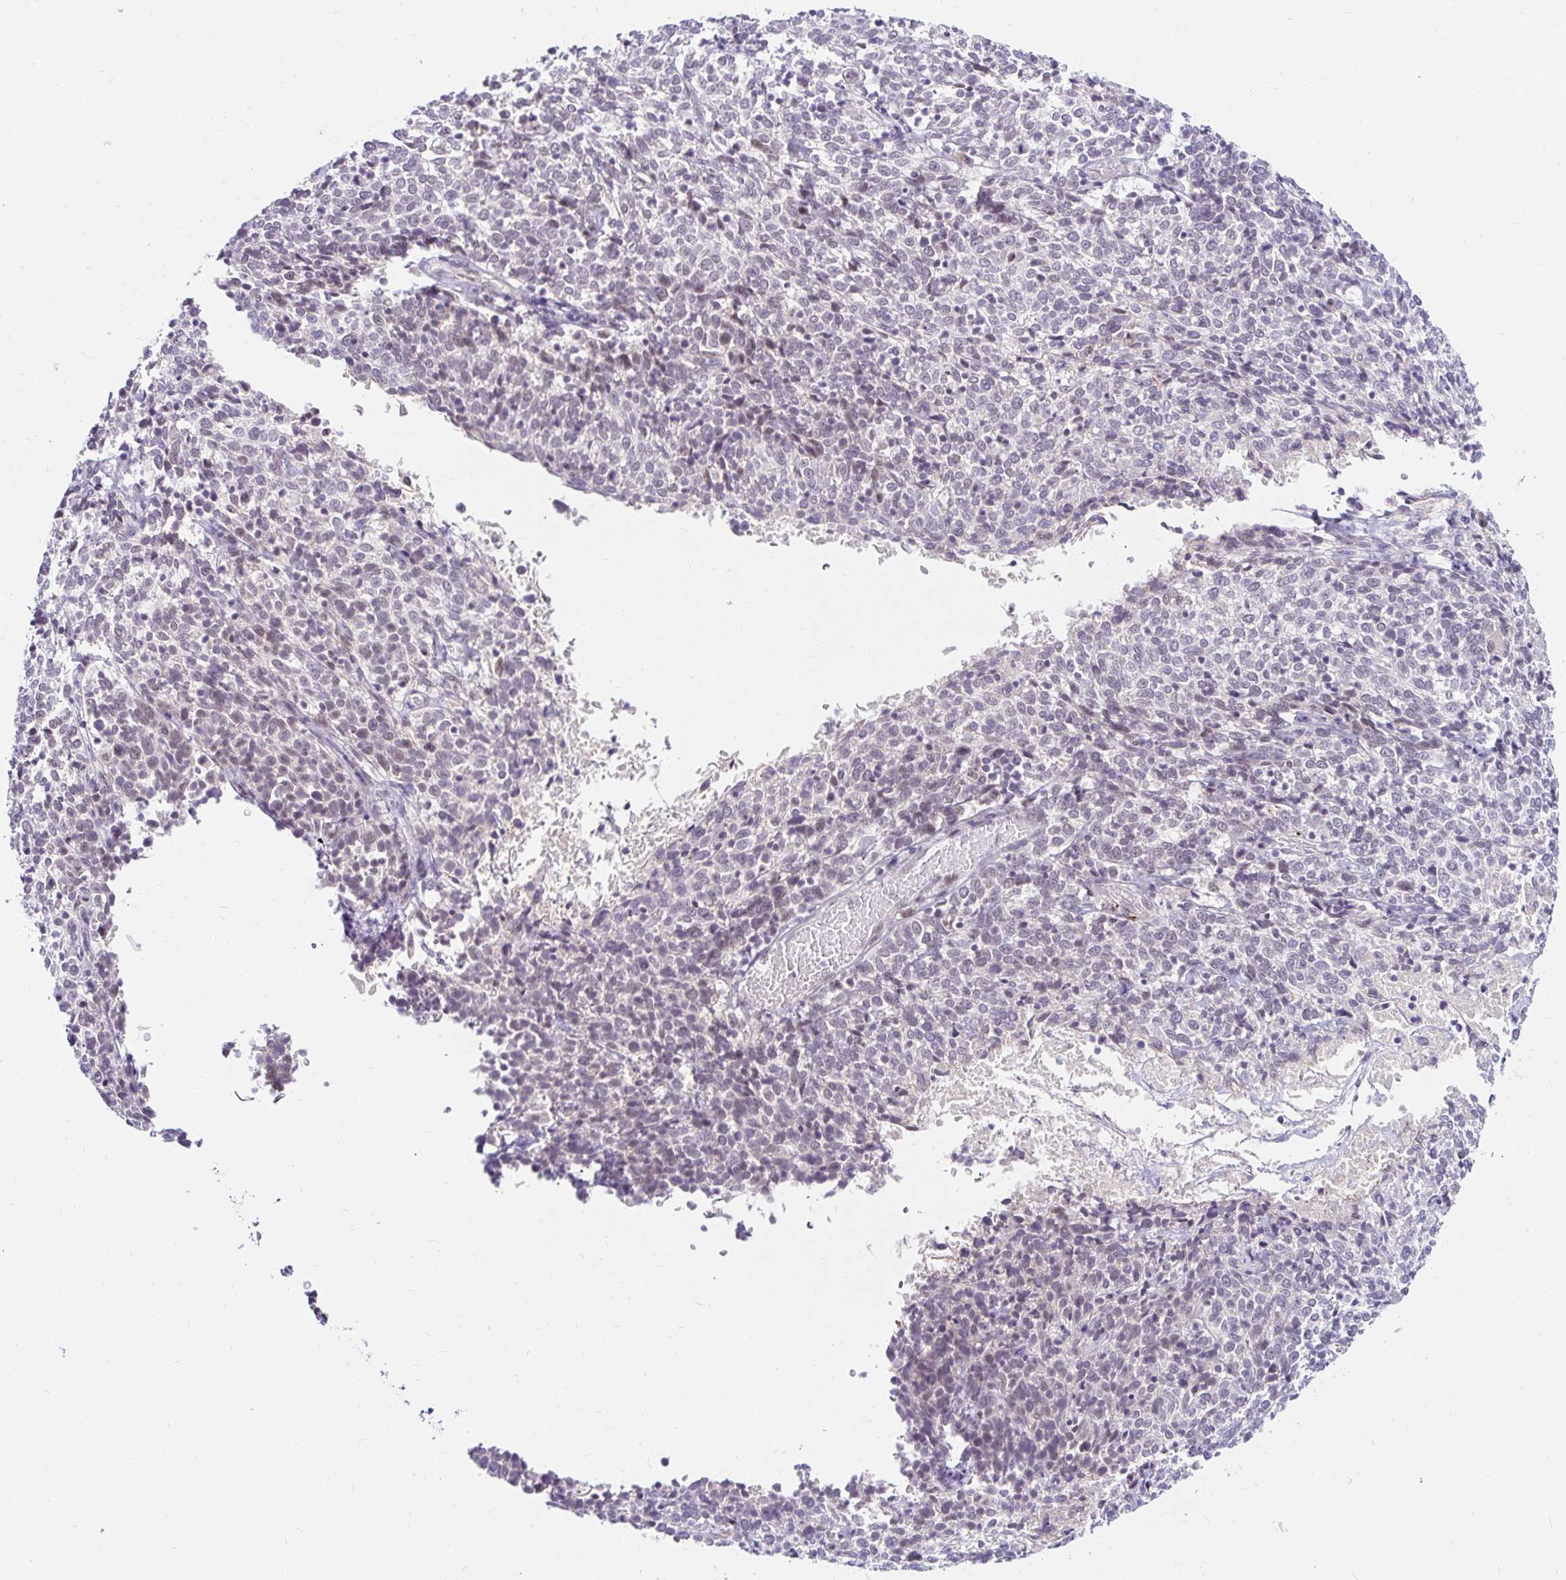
{"staining": {"intensity": "negative", "quantity": "none", "location": "none"}, "tissue": "cervical cancer", "cell_type": "Tumor cells", "image_type": "cancer", "snomed": [{"axis": "morphology", "description": "Squamous cell carcinoma, NOS"}, {"axis": "topography", "description": "Cervix"}], "caption": "There is no significant positivity in tumor cells of cervical squamous cell carcinoma.", "gene": "GUCY1A1", "patient": {"sex": "female", "age": 46}}